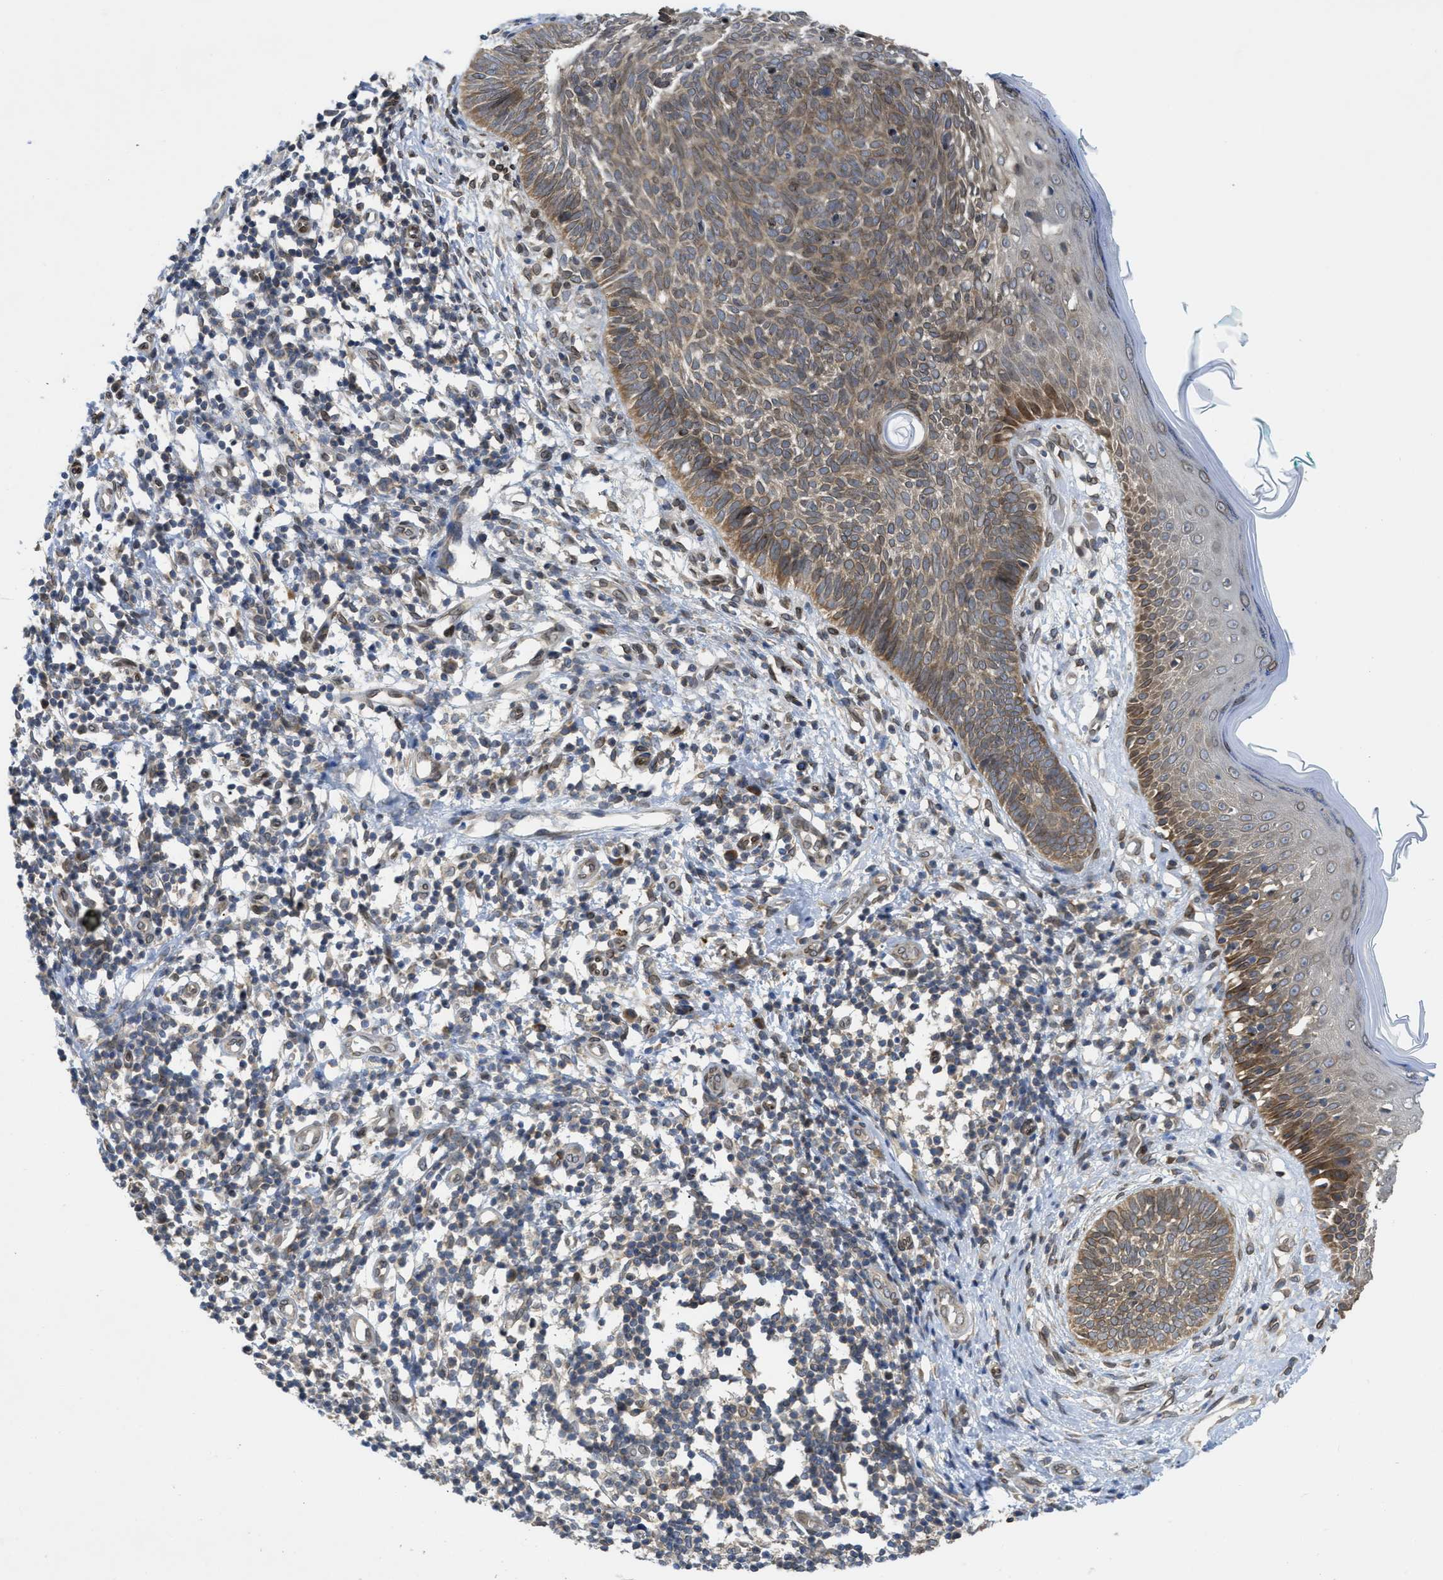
{"staining": {"intensity": "weak", "quantity": ">75%", "location": "cytoplasmic/membranous"}, "tissue": "skin cancer", "cell_type": "Tumor cells", "image_type": "cancer", "snomed": [{"axis": "morphology", "description": "Basal cell carcinoma"}, {"axis": "topography", "description": "Skin"}], "caption": "The histopathology image displays immunohistochemical staining of skin cancer. There is weak cytoplasmic/membranous expression is present in about >75% of tumor cells. (Stains: DAB (3,3'-diaminobenzidine) in brown, nuclei in blue, Microscopy: brightfield microscopy at high magnification).", "gene": "EIF2AK3", "patient": {"sex": "male", "age": 60}}